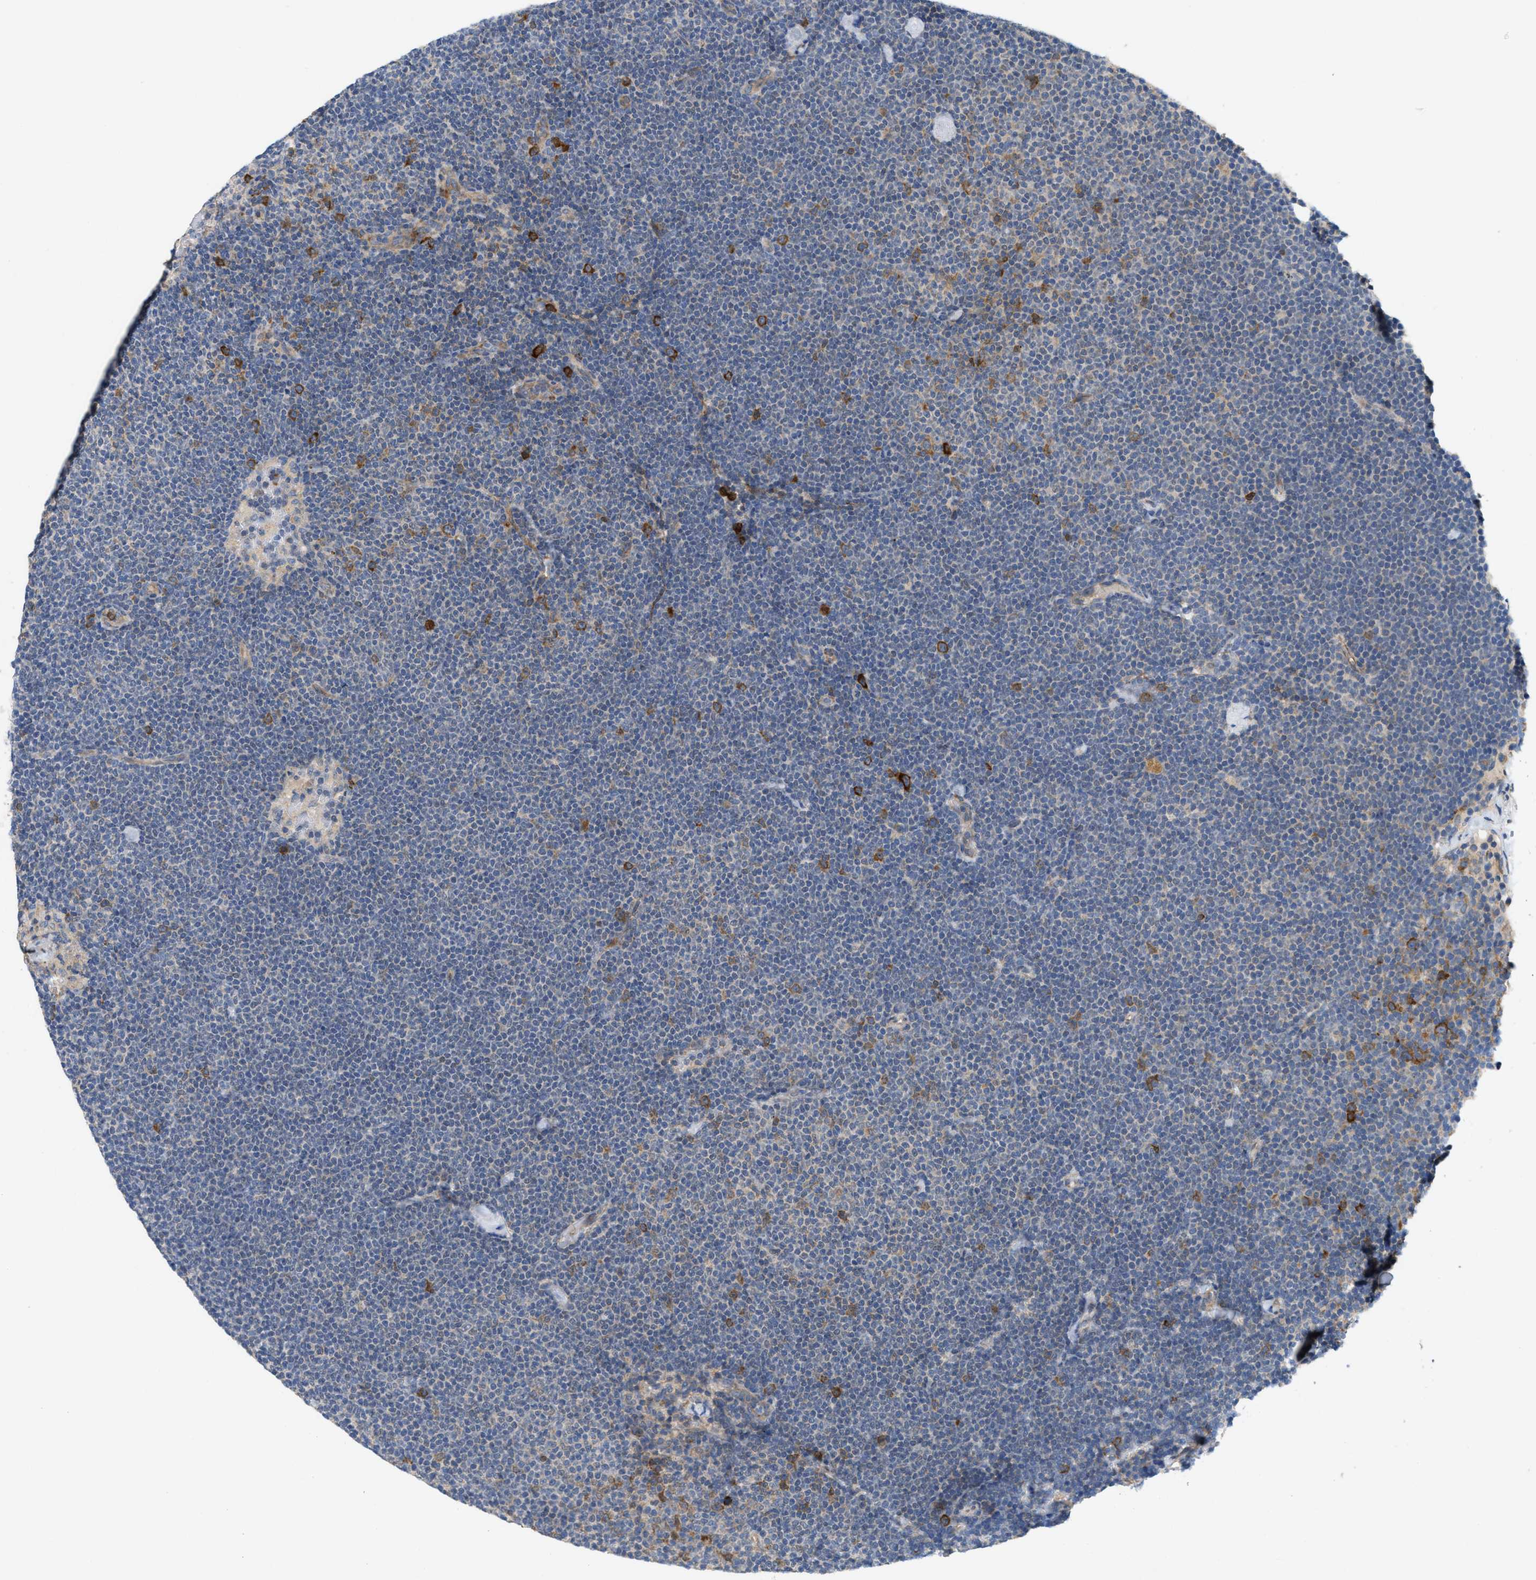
{"staining": {"intensity": "moderate", "quantity": "25%-75%", "location": "cytoplasmic/membranous"}, "tissue": "lymphoma", "cell_type": "Tumor cells", "image_type": "cancer", "snomed": [{"axis": "morphology", "description": "Malignant lymphoma, non-Hodgkin's type, Low grade"}, {"axis": "topography", "description": "Lymph node"}], "caption": "DAB immunohistochemical staining of human malignant lymphoma, non-Hodgkin's type (low-grade) shows moderate cytoplasmic/membranous protein positivity in about 25%-75% of tumor cells.", "gene": "UBAP2", "patient": {"sex": "female", "age": 53}}